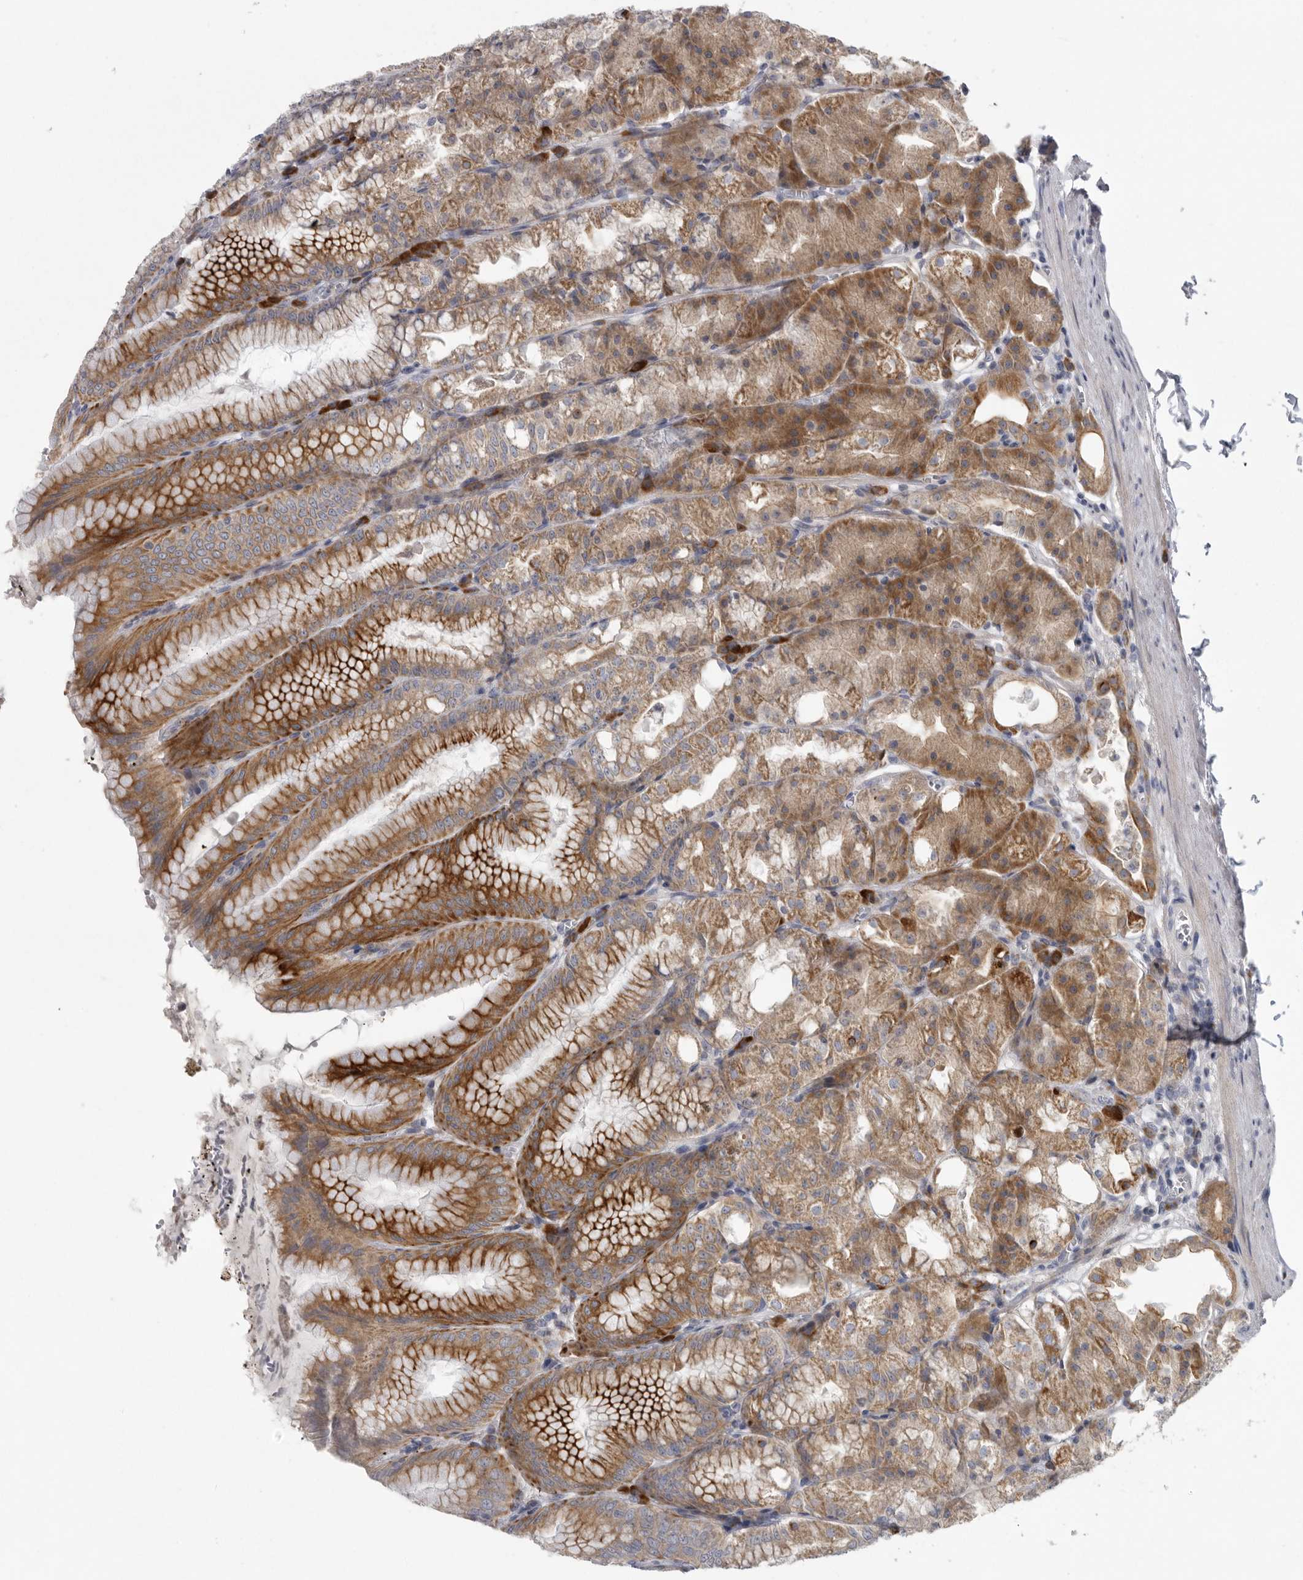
{"staining": {"intensity": "strong", "quantity": ">75%", "location": "cytoplasmic/membranous"}, "tissue": "stomach", "cell_type": "Glandular cells", "image_type": "normal", "snomed": [{"axis": "morphology", "description": "Normal tissue, NOS"}, {"axis": "topography", "description": "Stomach, lower"}], "caption": "Immunohistochemical staining of unremarkable stomach shows >75% levels of strong cytoplasmic/membranous protein staining in about >75% of glandular cells. The staining was performed using DAB to visualize the protein expression in brown, while the nuclei were stained in blue with hematoxylin (Magnification: 20x).", "gene": "USP24", "patient": {"sex": "male", "age": 71}}